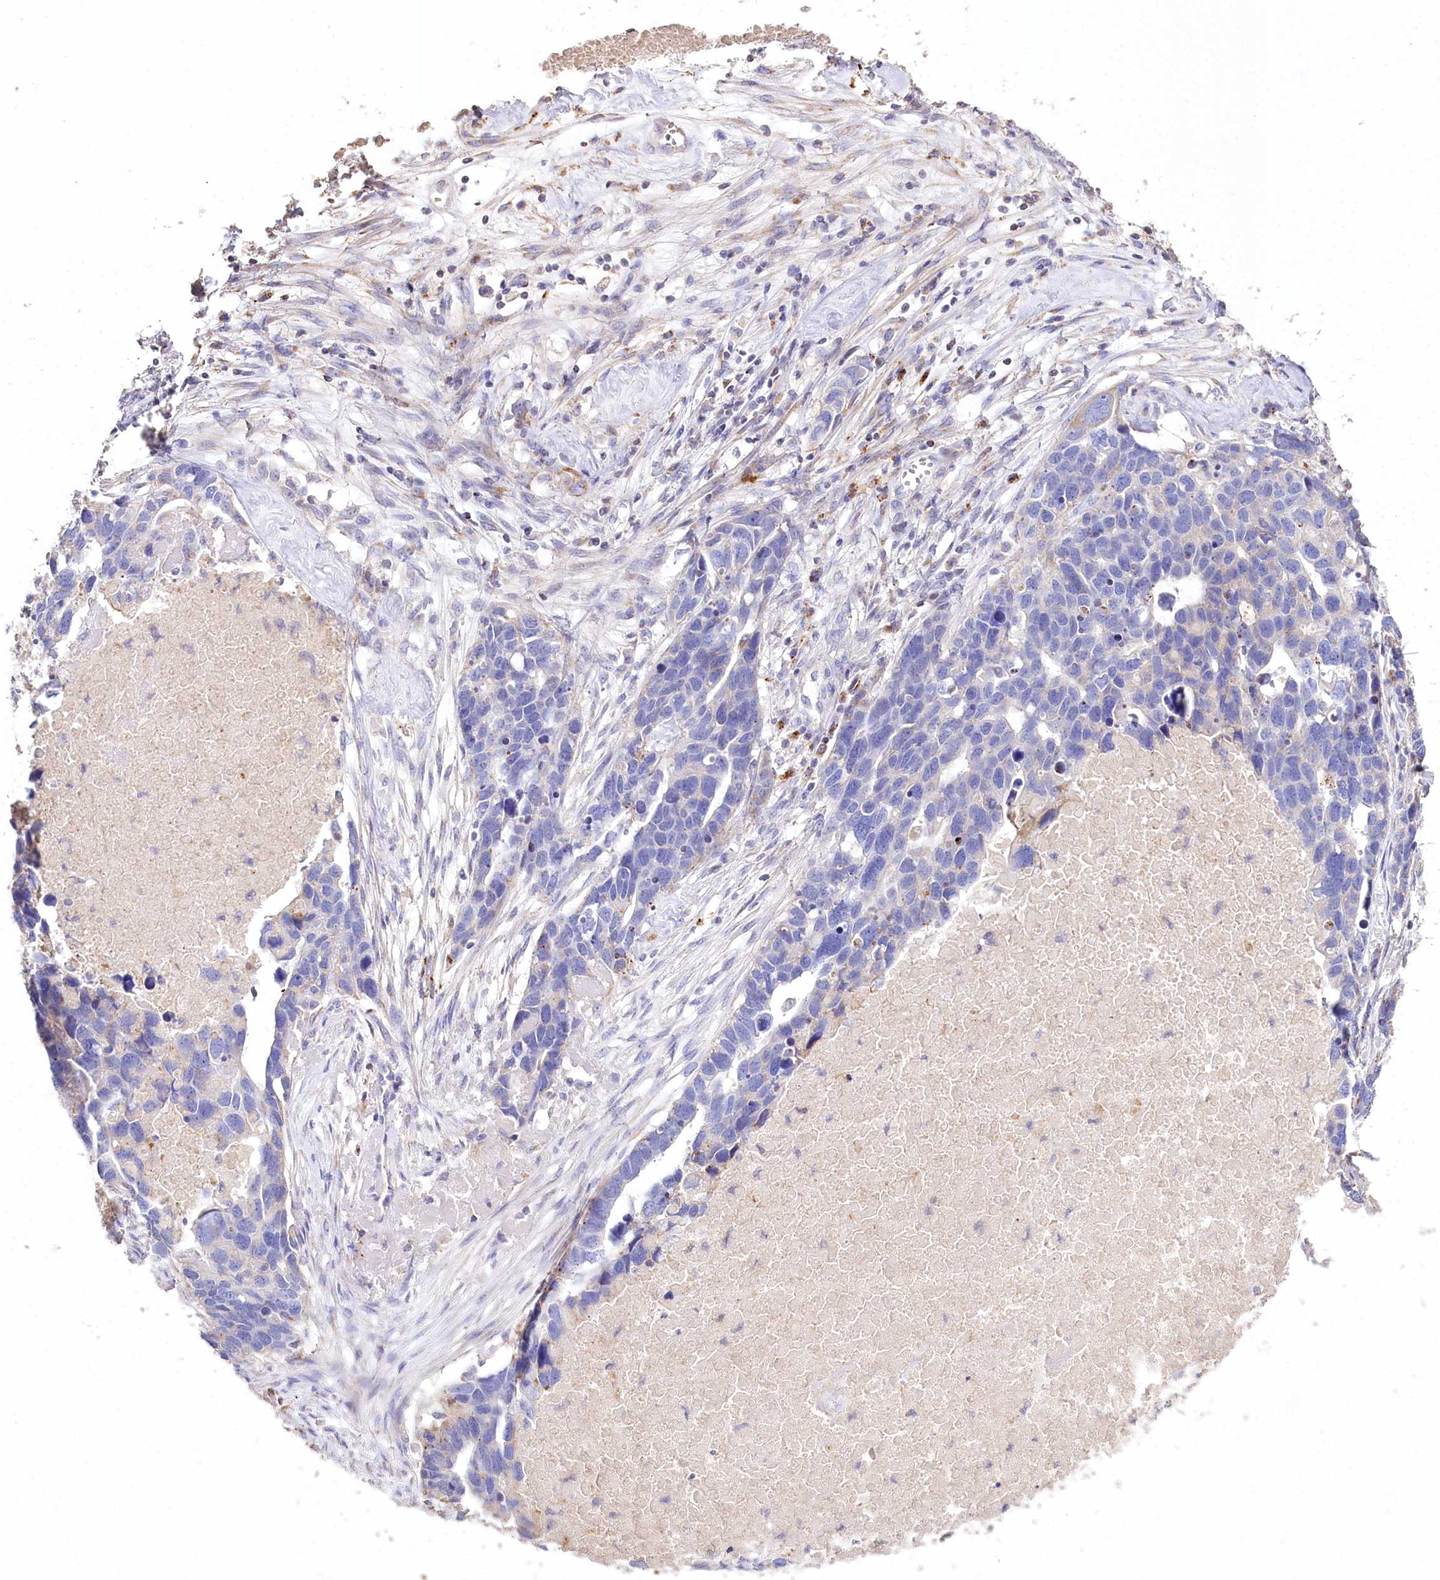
{"staining": {"intensity": "negative", "quantity": "none", "location": "none"}, "tissue": "ovarian cancer", "cell_type": "Tumor cells", "image_type": "cancer", "snomed": [{"axis": "morphology", "description": "Cystadenocarcinoma, serous, NOS"}, {"axis": "topography", "description": "Ovary"}], "caption": "Immunohistochemical staining of ovarian cancer (serous cystadenocarcinoma) demonstrates no significant staining in tumor cells. (Stains: DAB (3,3'-diaminobenzidine) immunohistochemistry (IHC) with hematoxylin counter stain, Microscopy: brightfield microscopy at high magnification).", "gene": "PTER", "patient": {"sex": "female", "age": 54}}